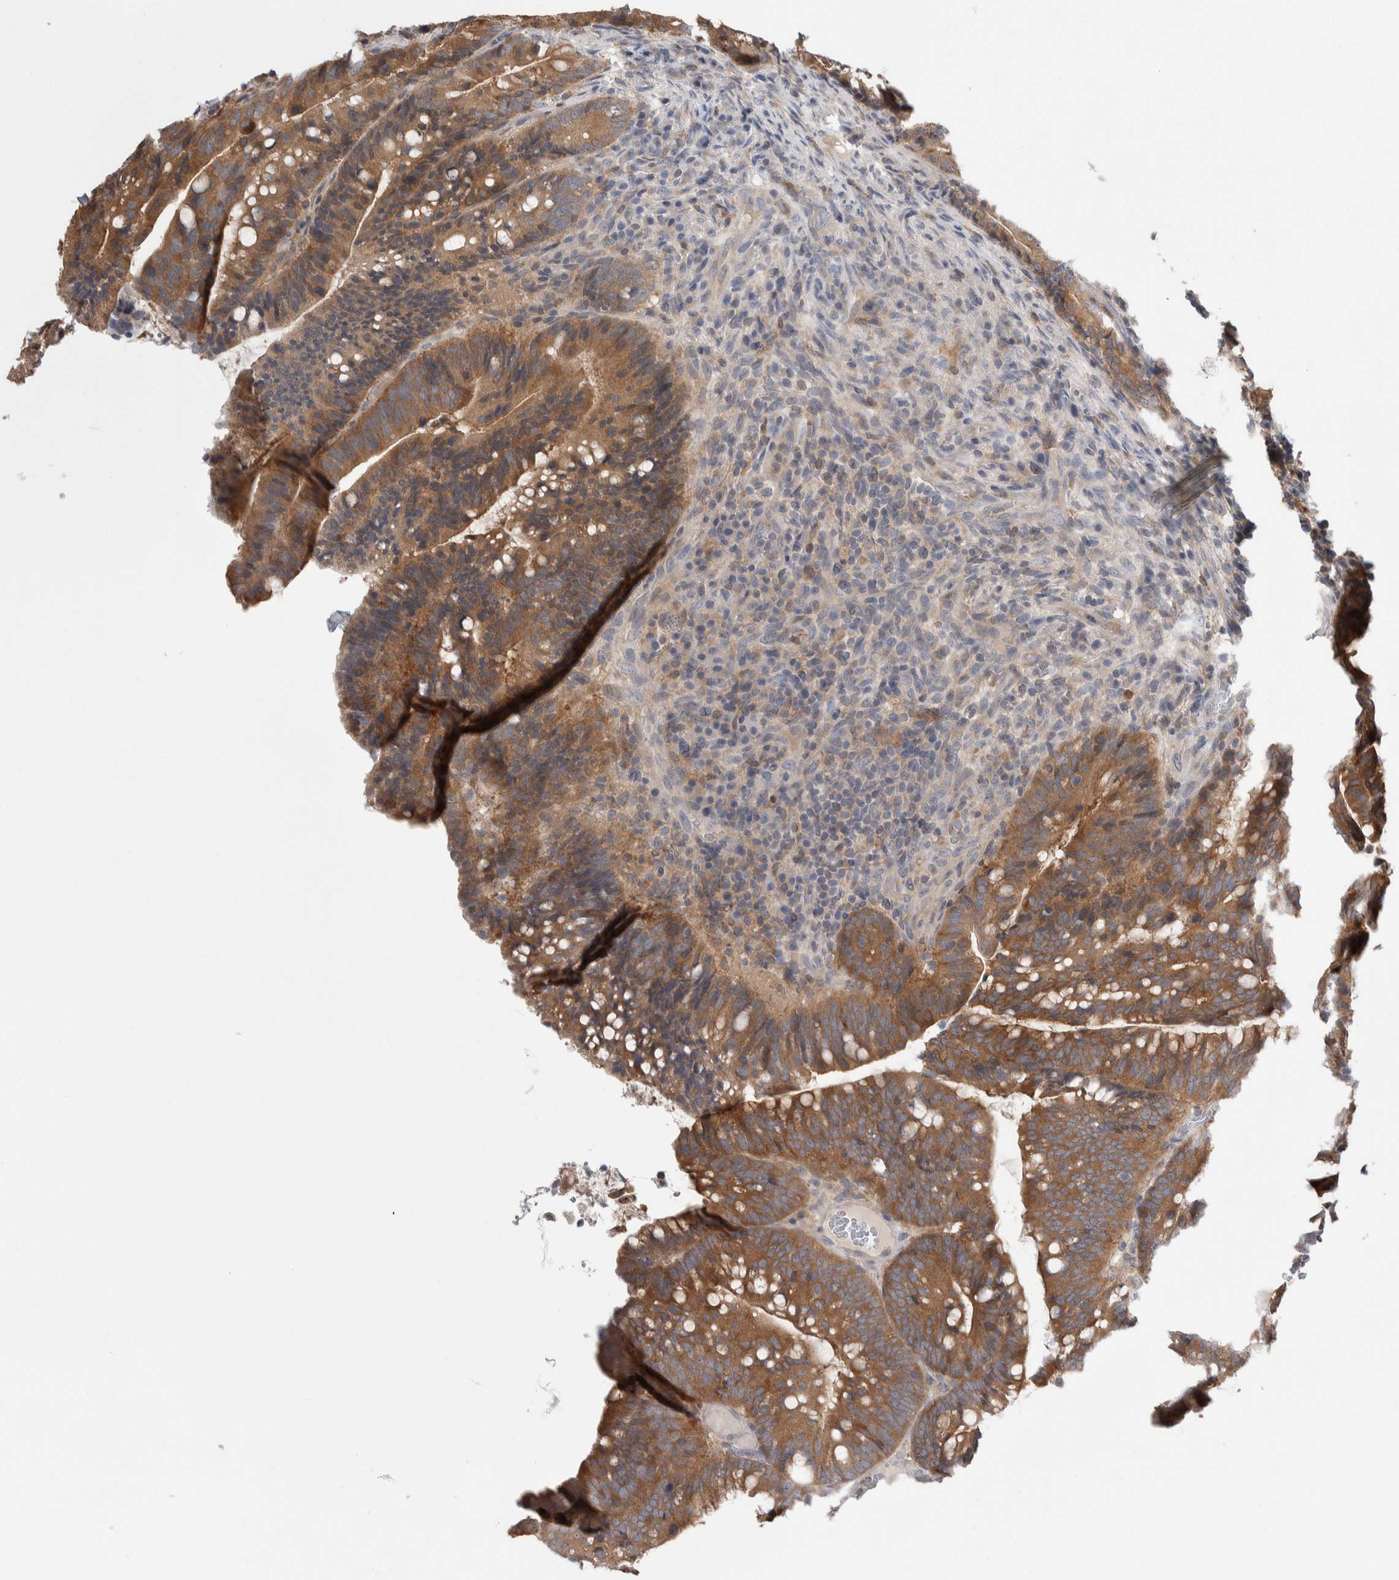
{"staining": {"intensity": "moderate", "quantity": ">75%", "location": "cytoplasmic/membranous"}, "tissue": "colorectal cancer", "cell_type": "Tumor cells", "image_type": "cancer", "snomed": [{"axis": "morphology", "description": "Adenocarcinoma, NOS"}, {"axis": "topography", "description": "Colon"}], "caption": "The photomicrograph exhibits staining of adenocarcinoma (colorectal), revealing moderate cytoplasmic/membranous protein positivity (brown color) within tumor cells.", "gene": "HTATIP2", "patient": {"sex": "female", "age": 66}}